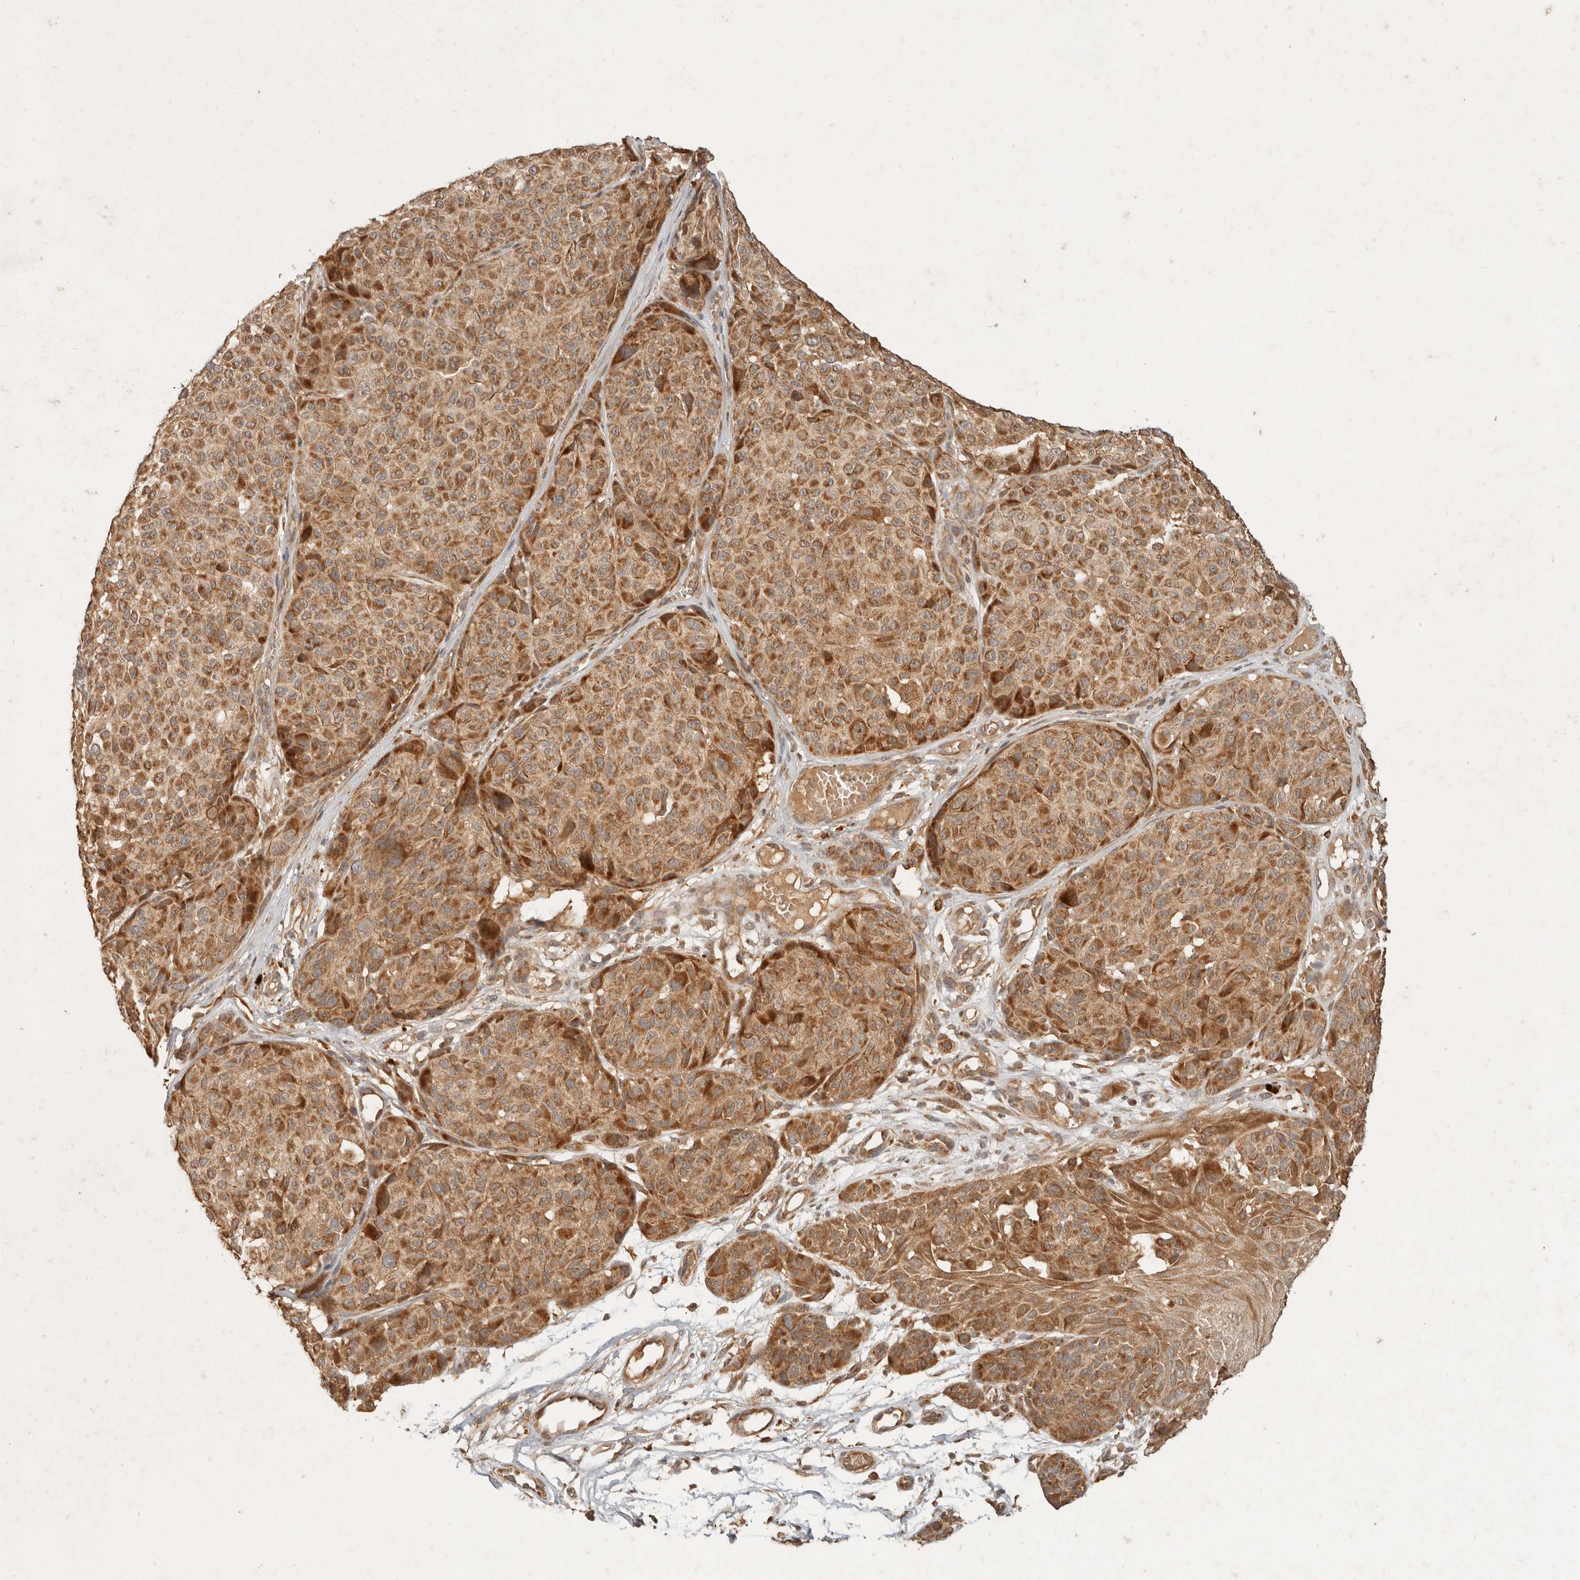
{"staining": {"intensity": "moderate", "quantity": ">75%", "location": "cytoplasmic/membranous"}, "tissue": "melanoma", "cell_type": "Tumor cells", "image_type": "cancer", "snomed": [{"axis": "morphology", "description": "Malignant melanoma, NOS"}, {"axis": "topography", "description": "Skin"}], "caption": "Melanoma tissue exhibits moderate cytoplasmic/membranous positivity in approximately >75% of tumor cells", "gene": "CLEC4C", "patient": {"sex": "male", "age": 83}}